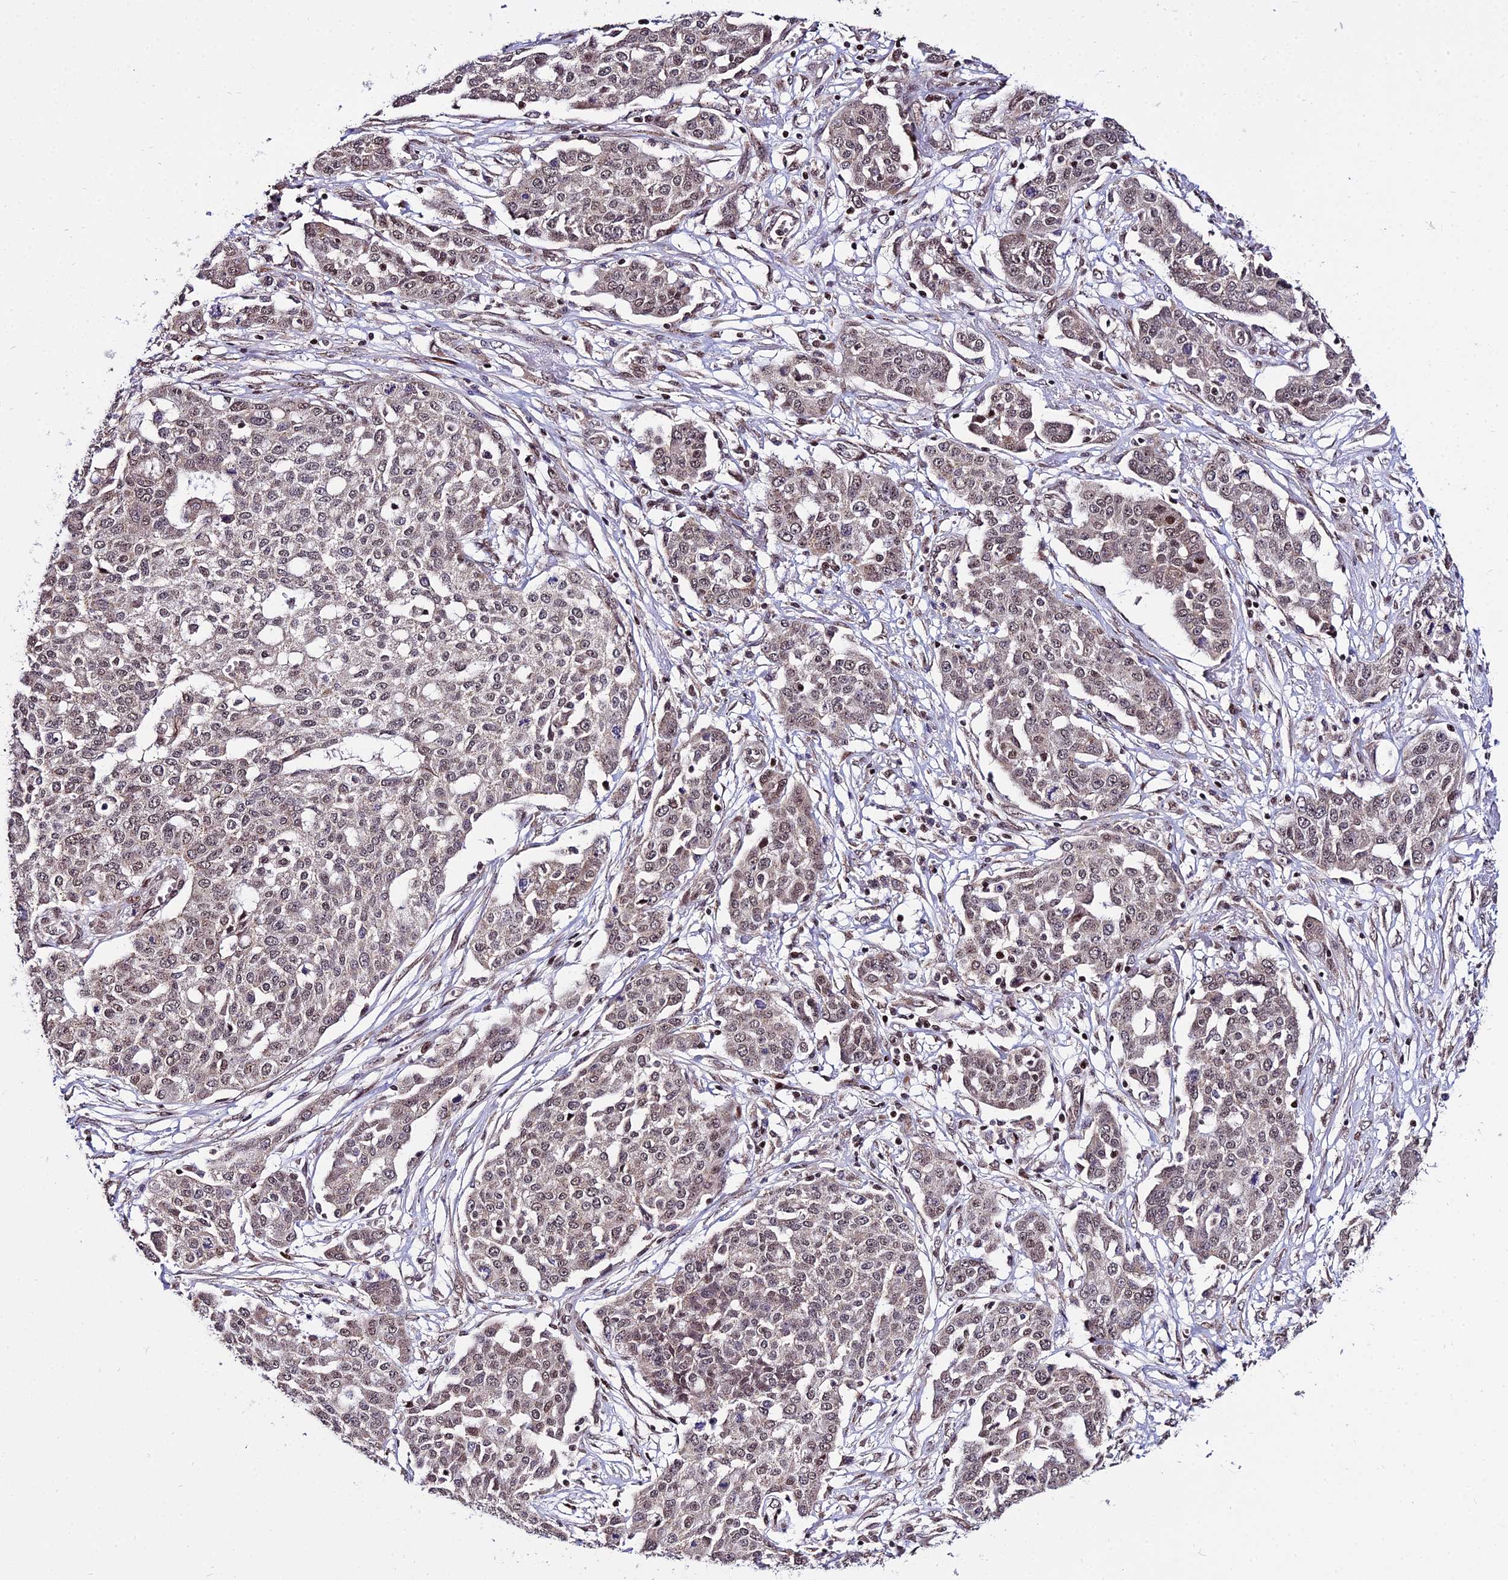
{"staining": {"intensity": "weak", "quantity": ">75%", "location": "nuclear"}, "tissue": "ovarian cancer", "cell_type": "Tumor cells", "image_type": "cancer", "snomed": [{"axis": "morphology", "description": "Cystadenocarcinoma, serous, NOS"}, {"axis": "topography", "description": "Soft tissue"}, {"axis": "topography", "description": "Ovary"}], "caption": "Immunohistochemical staining of human serous cystadenocarcinoma (ovarian) exhibits weak nuclear protein positivity in approximately >75% of tumor cells.", "gene": "CIB3", "patient": {"sex": "female", "age": 57}}